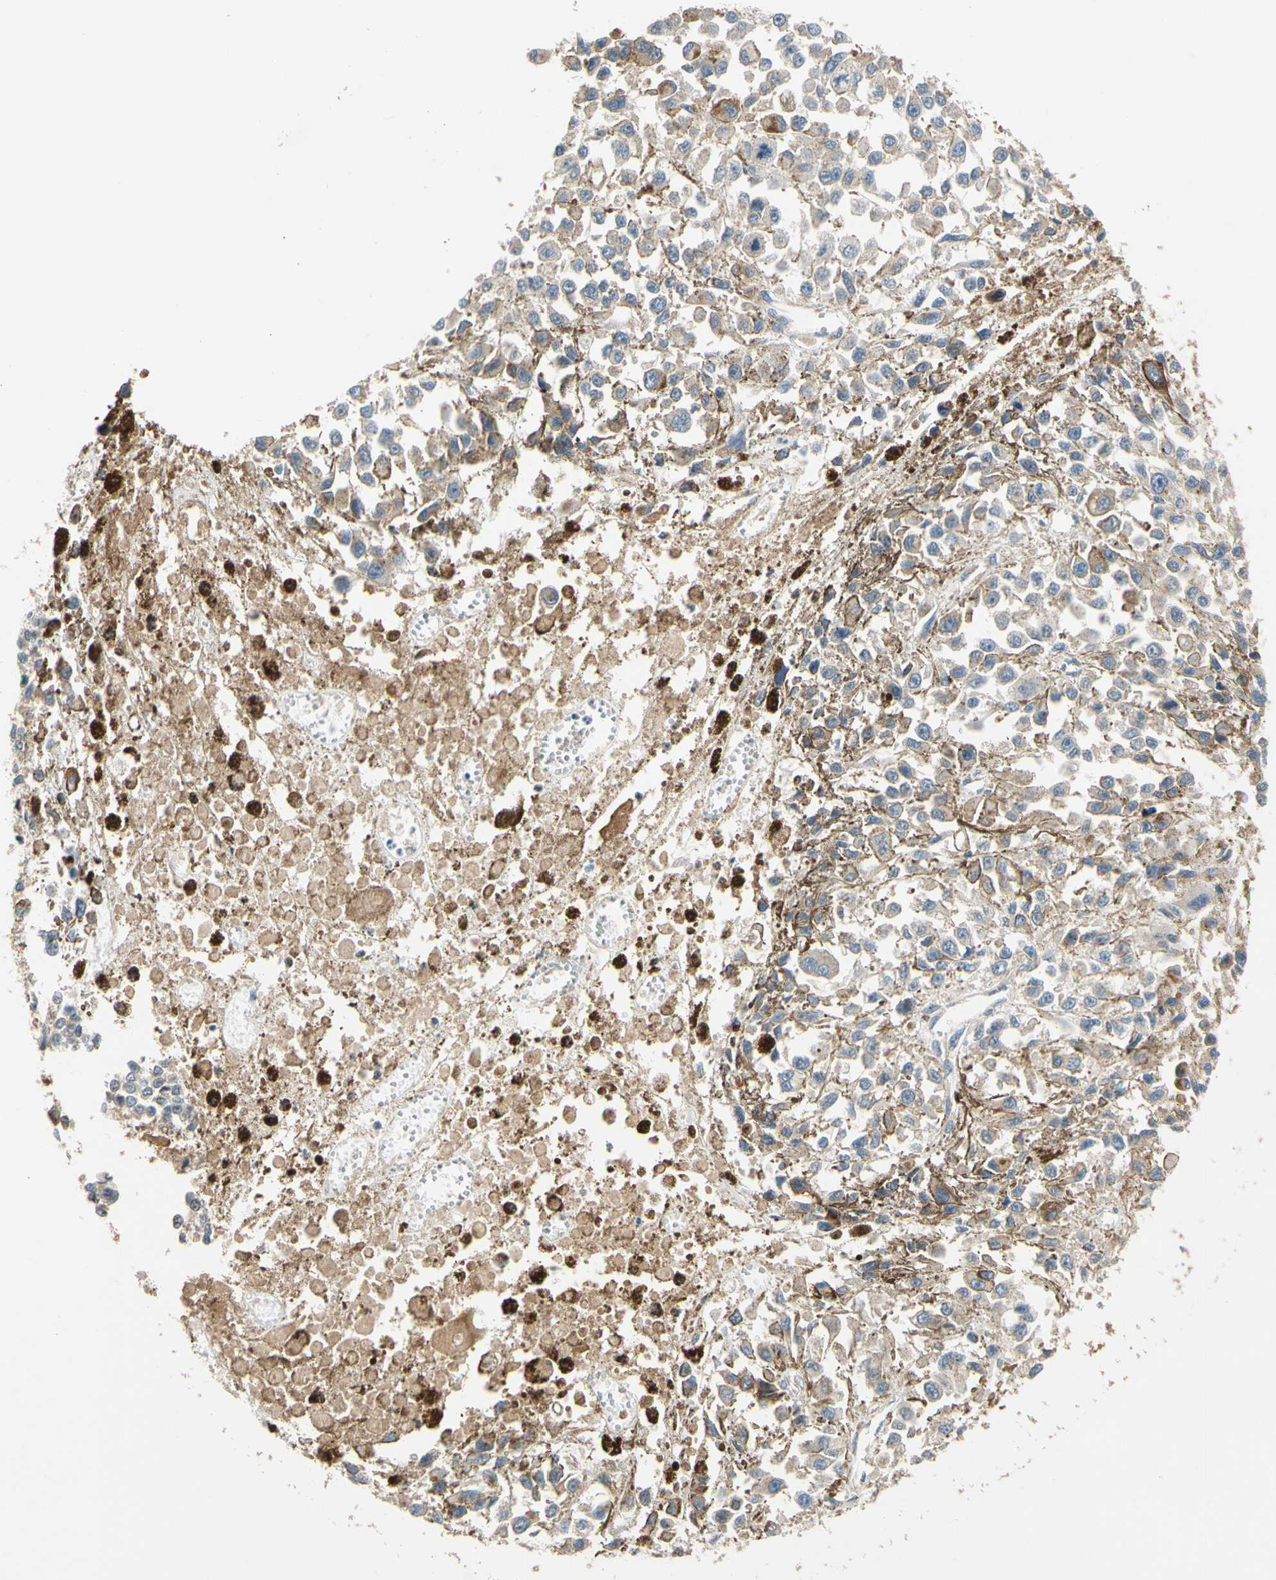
{"staining": {"intensity": "negative", "quantity": "none", "location": "none"}, "tissue": "melanoma", "cell_type": "Tumor cells", "image_type": "cancer", "snomed": [{"axis": "morphology", "description": "Malignant melanoma, Metastatic site"}, {"axis": "topography", "description": "Lymph node"}], "caption": "Tumor cells are negative for brown protein staining in melanoma. Brightfield microscopy of immunohistochemistry (IHC) stained with DAB (brown) and hematoxylin (blue), captured at high magnification.", "gene": "GPSM2", "patient": {"sex": "male", "age": 59}}